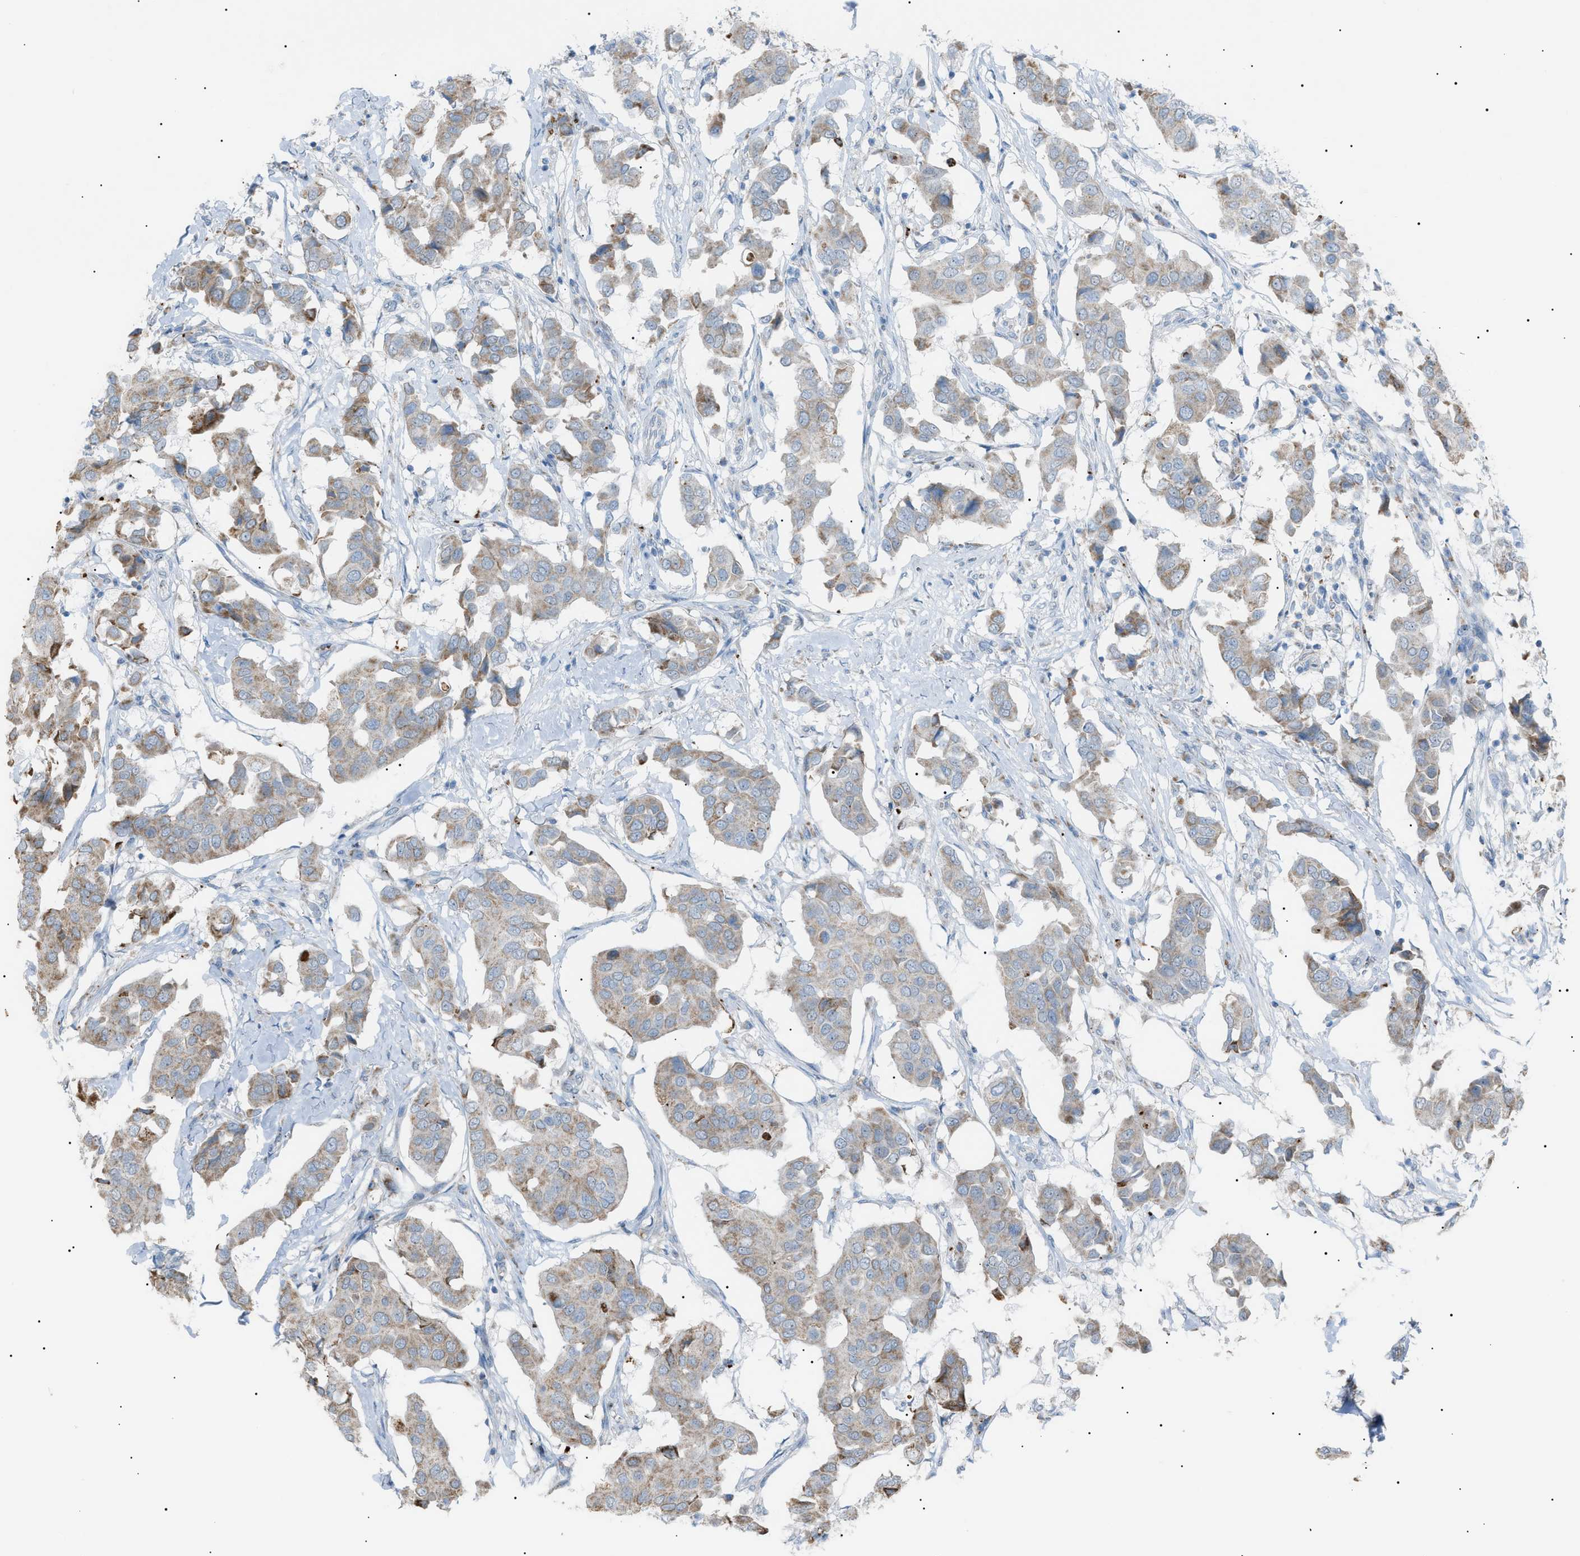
{"staining": {"intensity": "weak", "quantity": "<25%", "location": "cytoplasmic/membranous"}, "tissue": "breast cancer", "cell_type": "Tumor cells", "image_type": "cancer", "snomed": [{"axis": "morphology", "description": "Duct carcinoma"}, {"axis": "topography", "description": "Breast"}], "caption": "There is no significant expression in tumor cells of breast cancer (invasive ductal carcinoma).", "gene": "ZNF516", "patient": {"sex": "female", "age": 80}}